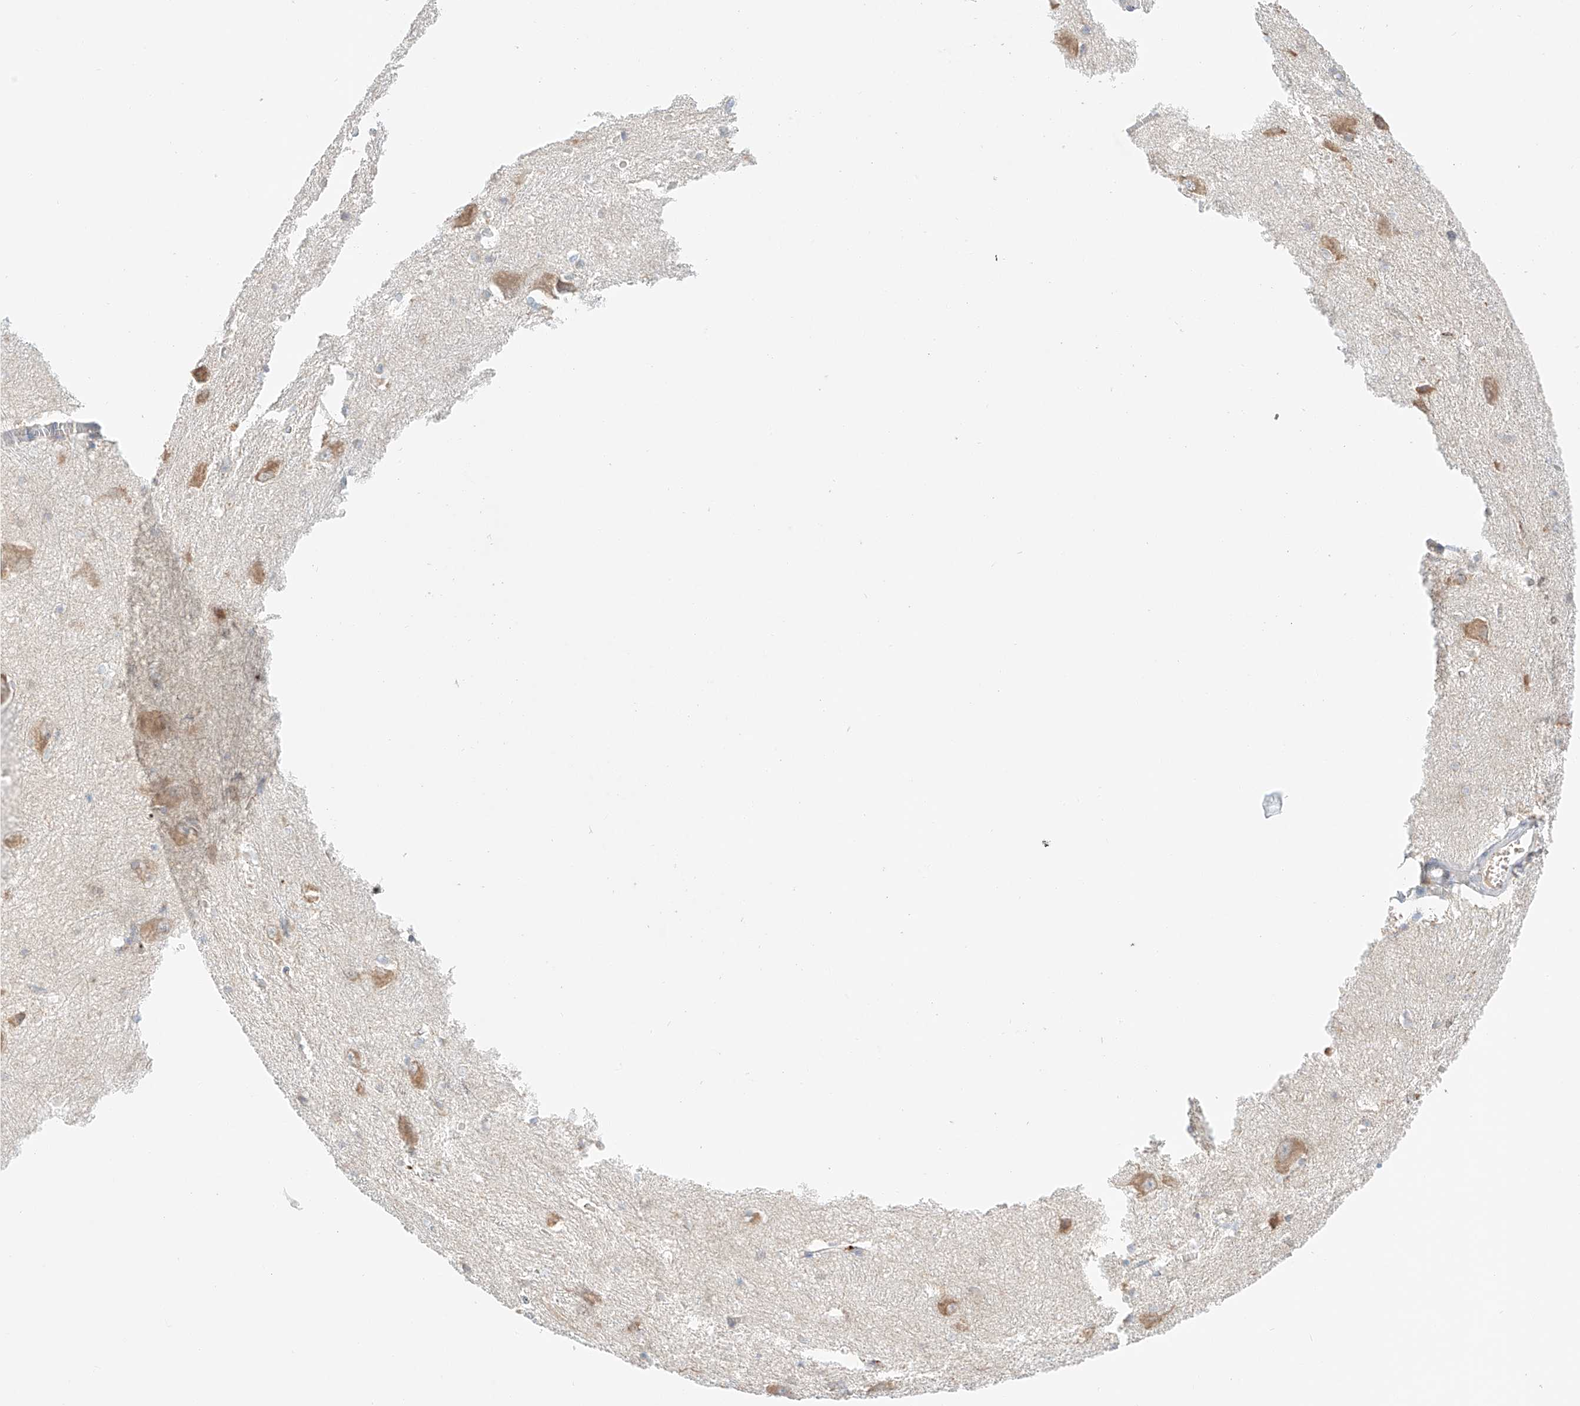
{"staining": {"intensity": "negative", "quantity": "none", "location": "none"}, "tissue": "caudate", "cell_type": "Glial cells", "image_type": "normal", "snomed": [{"axis": "morphology", "description": "Normal tissue, NOS"}, {"axis": "topography", "description": "Lateral ventricle wall"}], "caption": "The photomicrograph displays no staining of glial cells in unremarkable caudate. (DAB immunohistochemistry (IHC), high magnification).", "gene": "PGGT1B", "patient": {"sex": "male", "age": 37}}